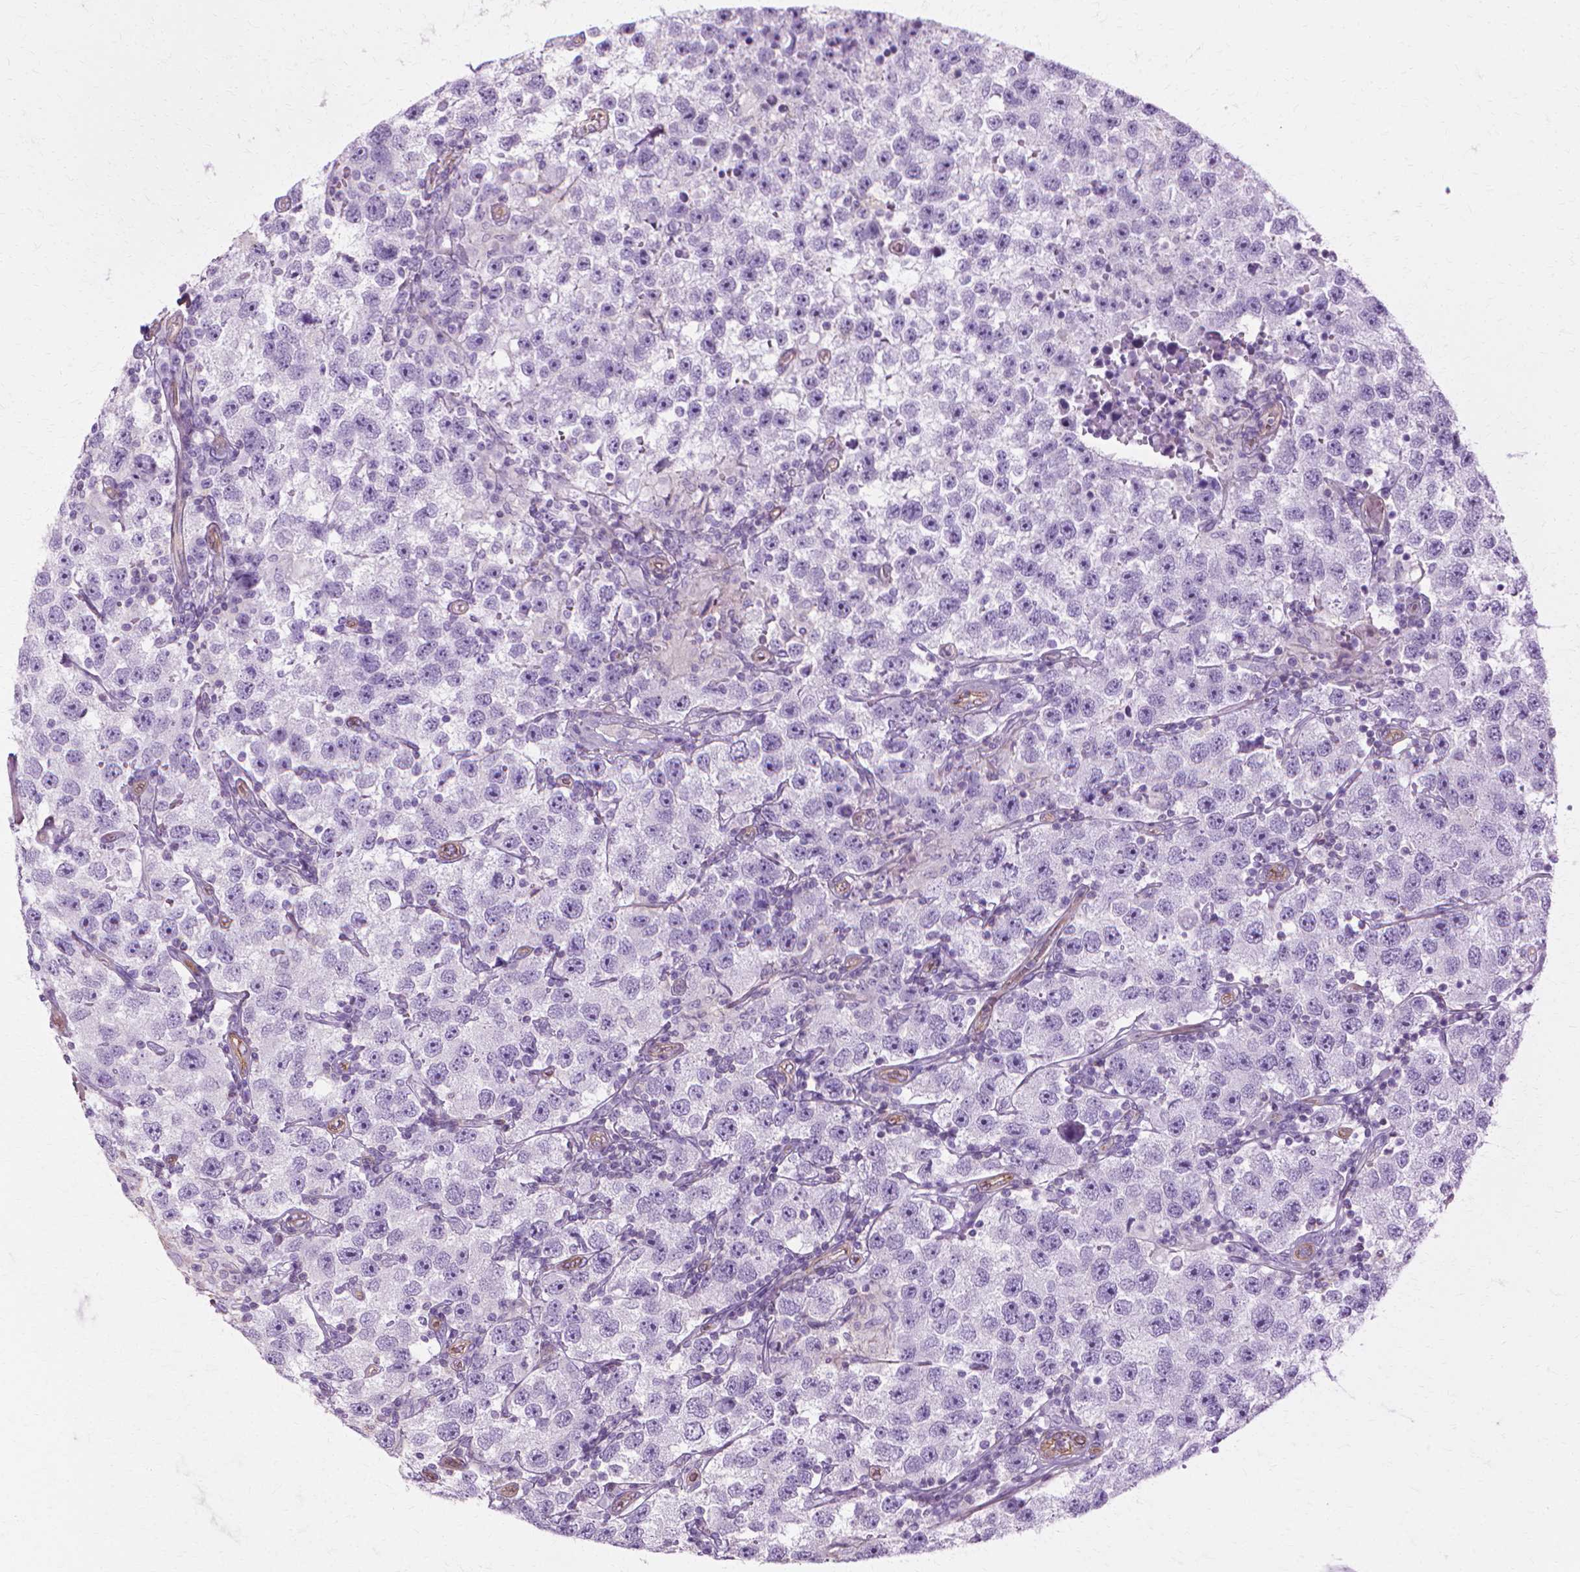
{"staining": {"intensity": "negative", "quantity": "none", "location": "none"}, "tissue": "testis cancer", "cell_type": "Tumor cells", "image_type": "cancer", "snomed": [{"axis": "morphology", "description": "Seminoma, NOS"}, {"axis": "topography", "description": "Testis"}], "caption": "Tumor cells show no significant positivity in testis seminoma.", "gene": "CFAP157", "patient": {"sex": "male", "age": 26}}